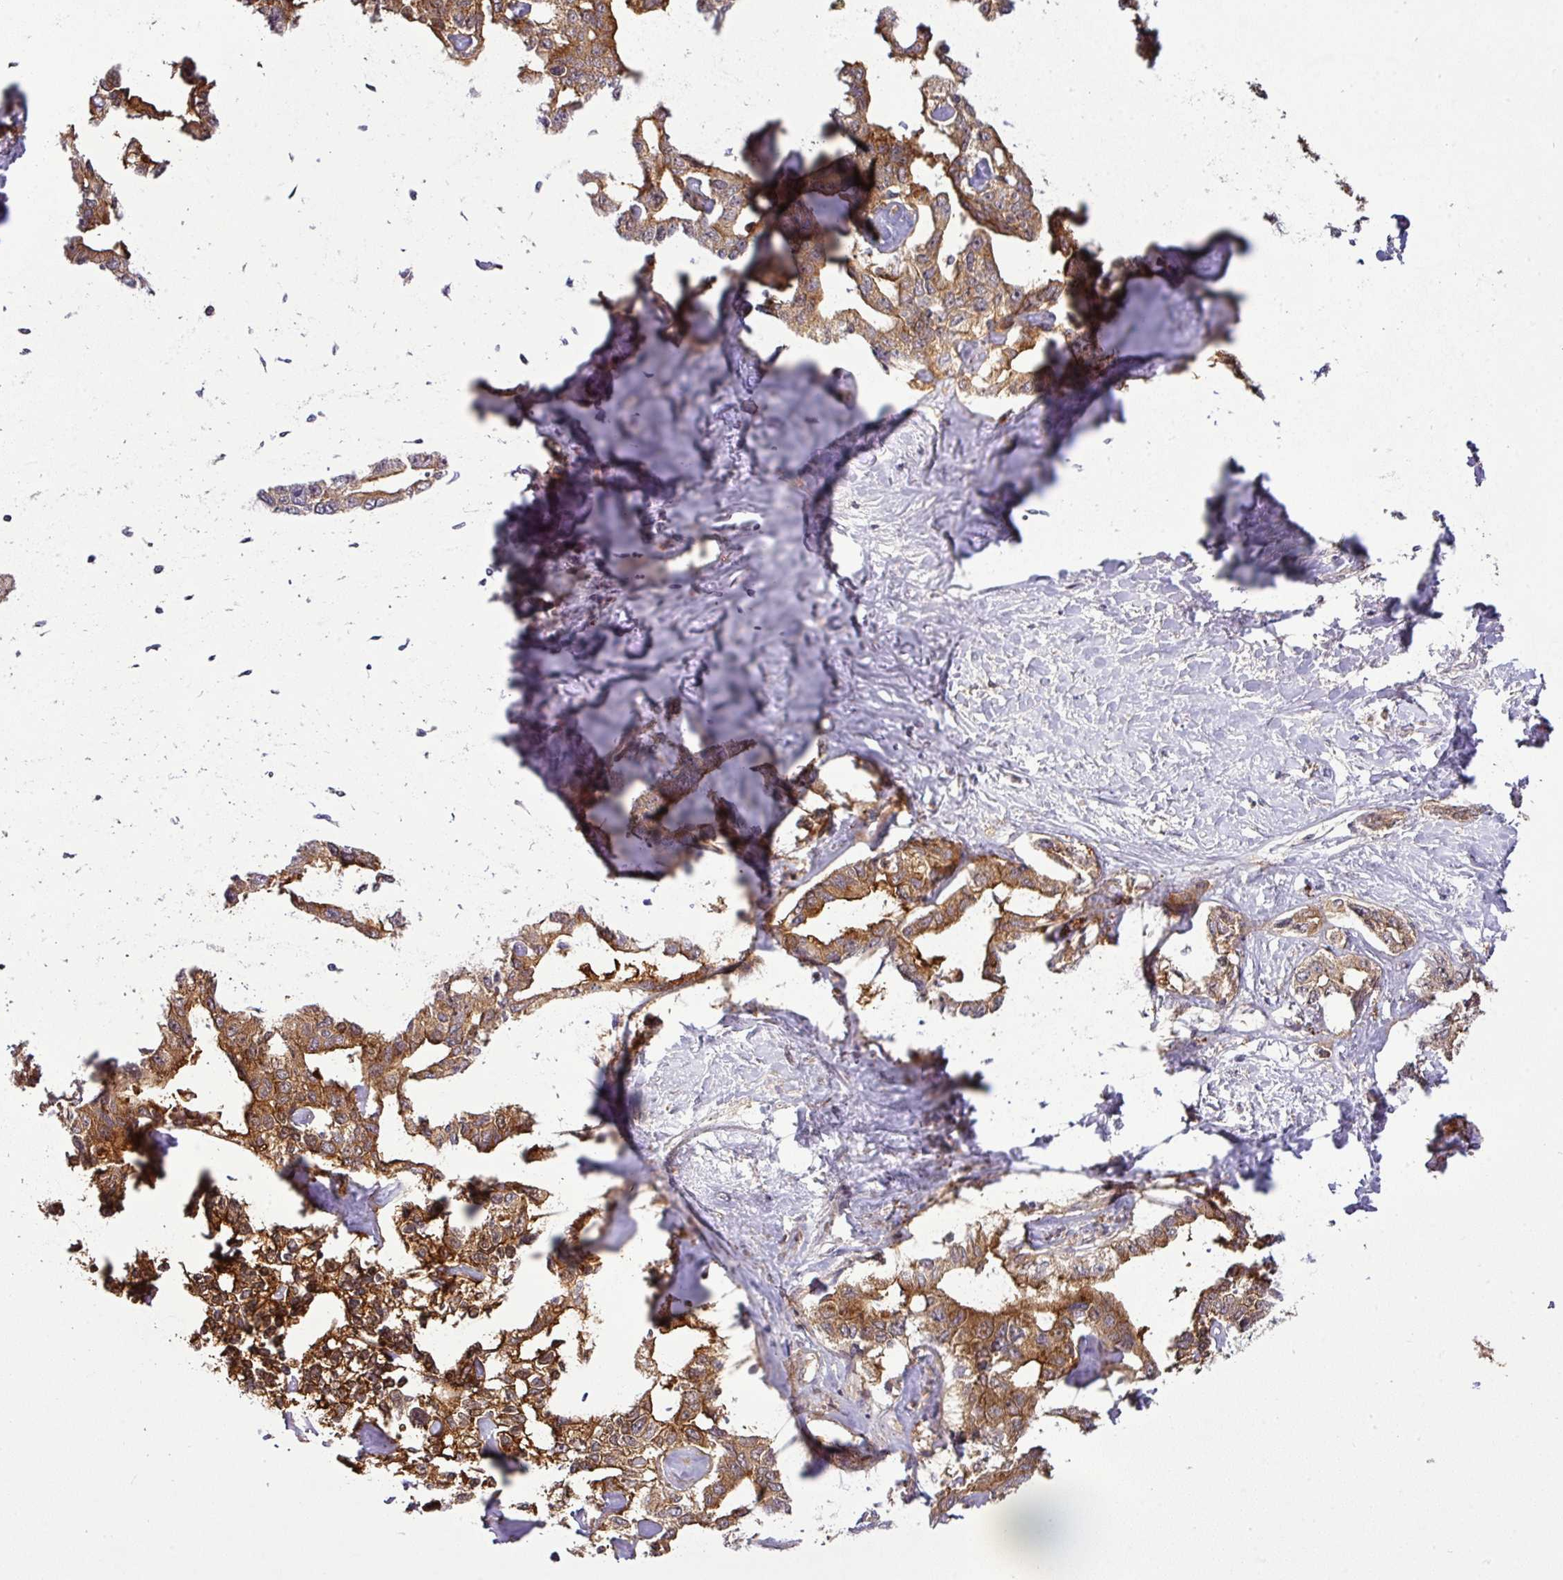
{"staining": {"intensity": "moderate", "quantity": ">75%", "location": "cytoplasmic/membranous"}, "tissue": "liver cancer", "cell_type": "Tumor cells", "image_type": "cancer", "snomed": [{"axis": "morphology", "description": "Cholangiocarcinoma"}, {"axis": "topography", "description": "Liver"}], "caption": "Brown immunohistochemical staining in human liver cancer reveals moderate cytoplasmic/membranous positivity in about >75% of tumor cells. (IHC, brightfield microscopy, high magnification).", "gene": "TMEM107", "patient": {"sex": "male", "age": 59}}